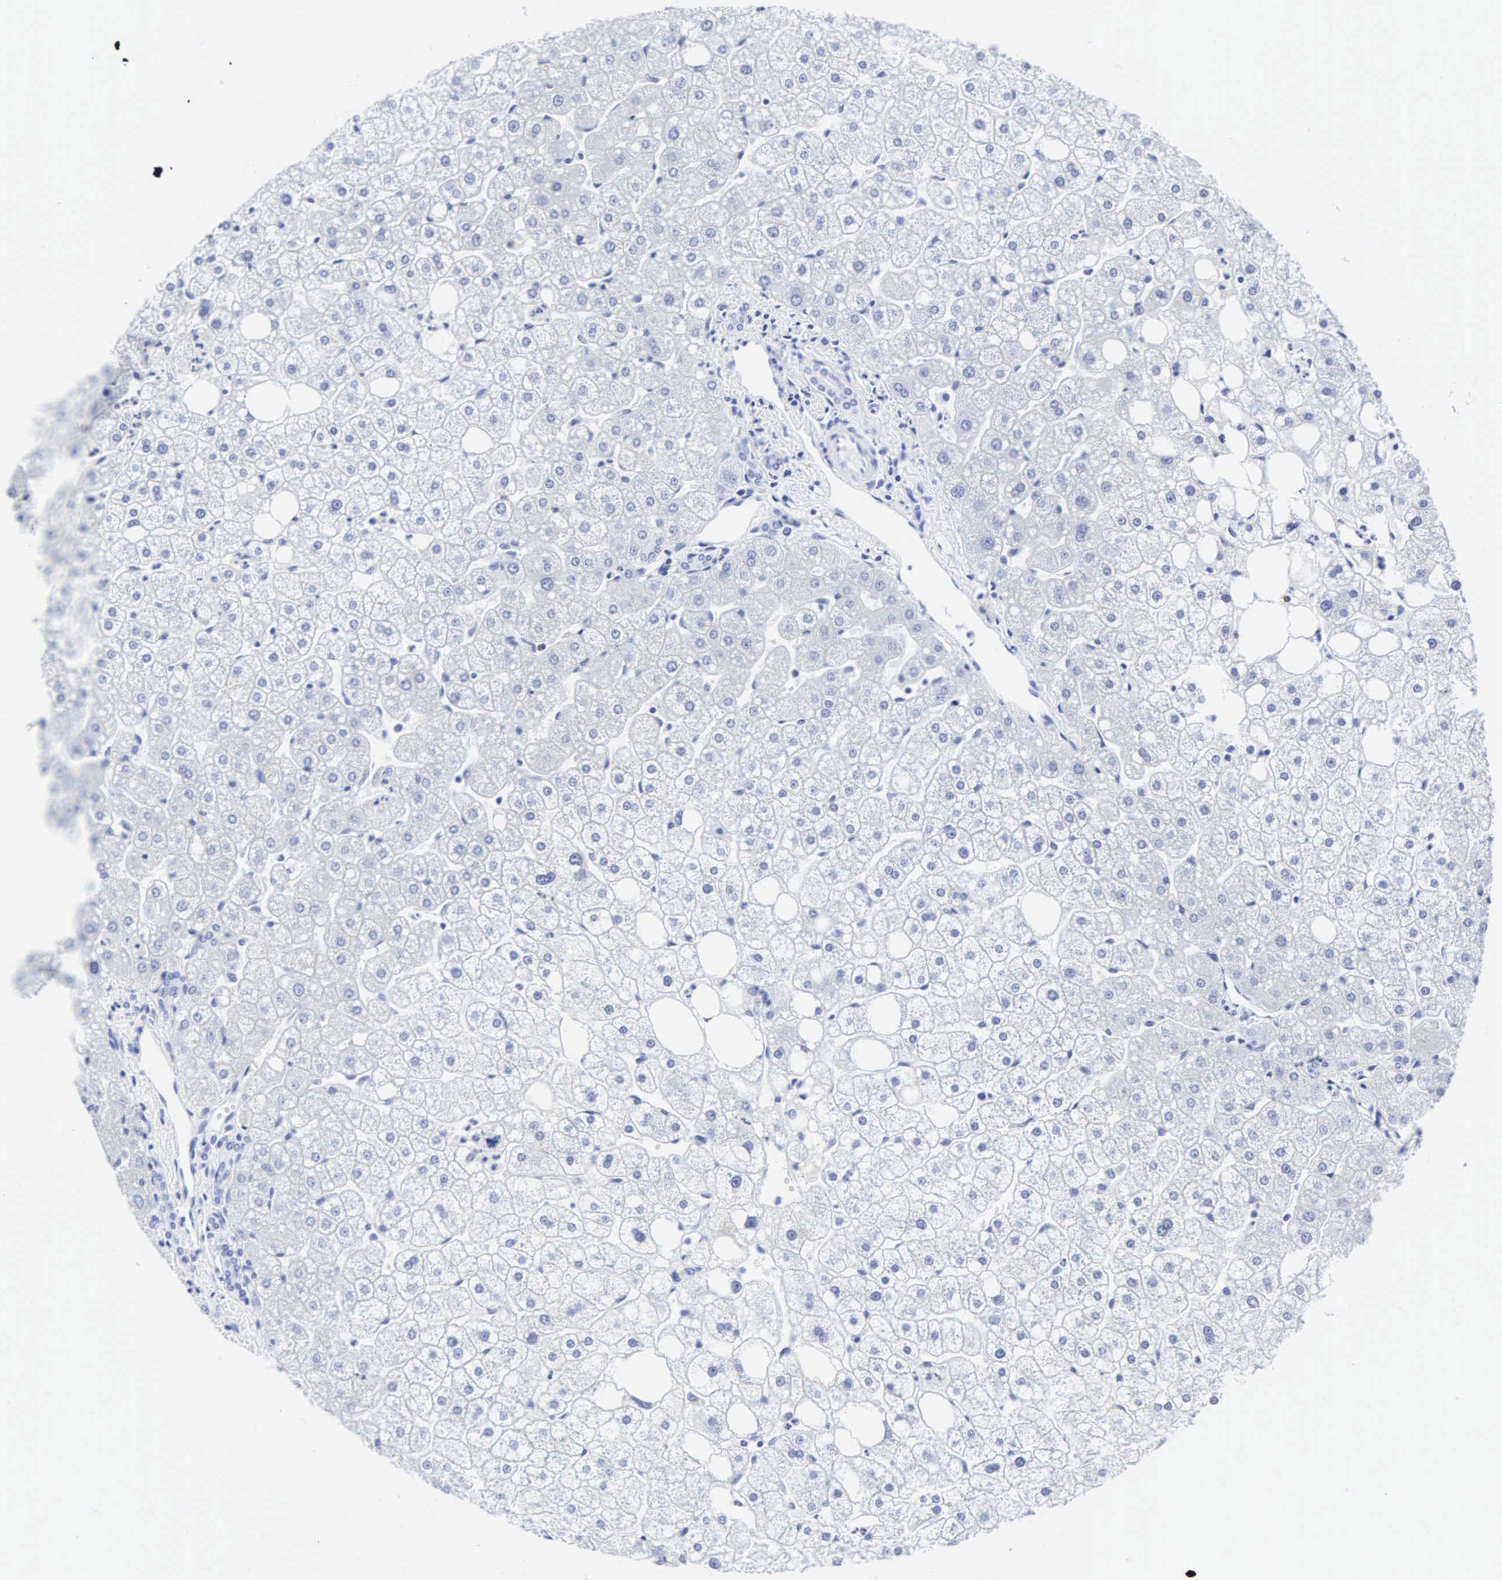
{"staining": {"intensity": "negative", "quantity": "none", "location": "none"}, "tissue": "liver", "cell_type": "Cholangiocytes", "image_type": "normal", "snomed": [{"axis": "morphology", "description": "Normal tissue, NOS"}, {"axis": "topography", "description": "Liver"}], "caption": "Human liver stained for a protein using IHC shows no positivity in cholangiocytes.", "gene": "CGB3", "patient": {"sex": "male", "age": 35}}